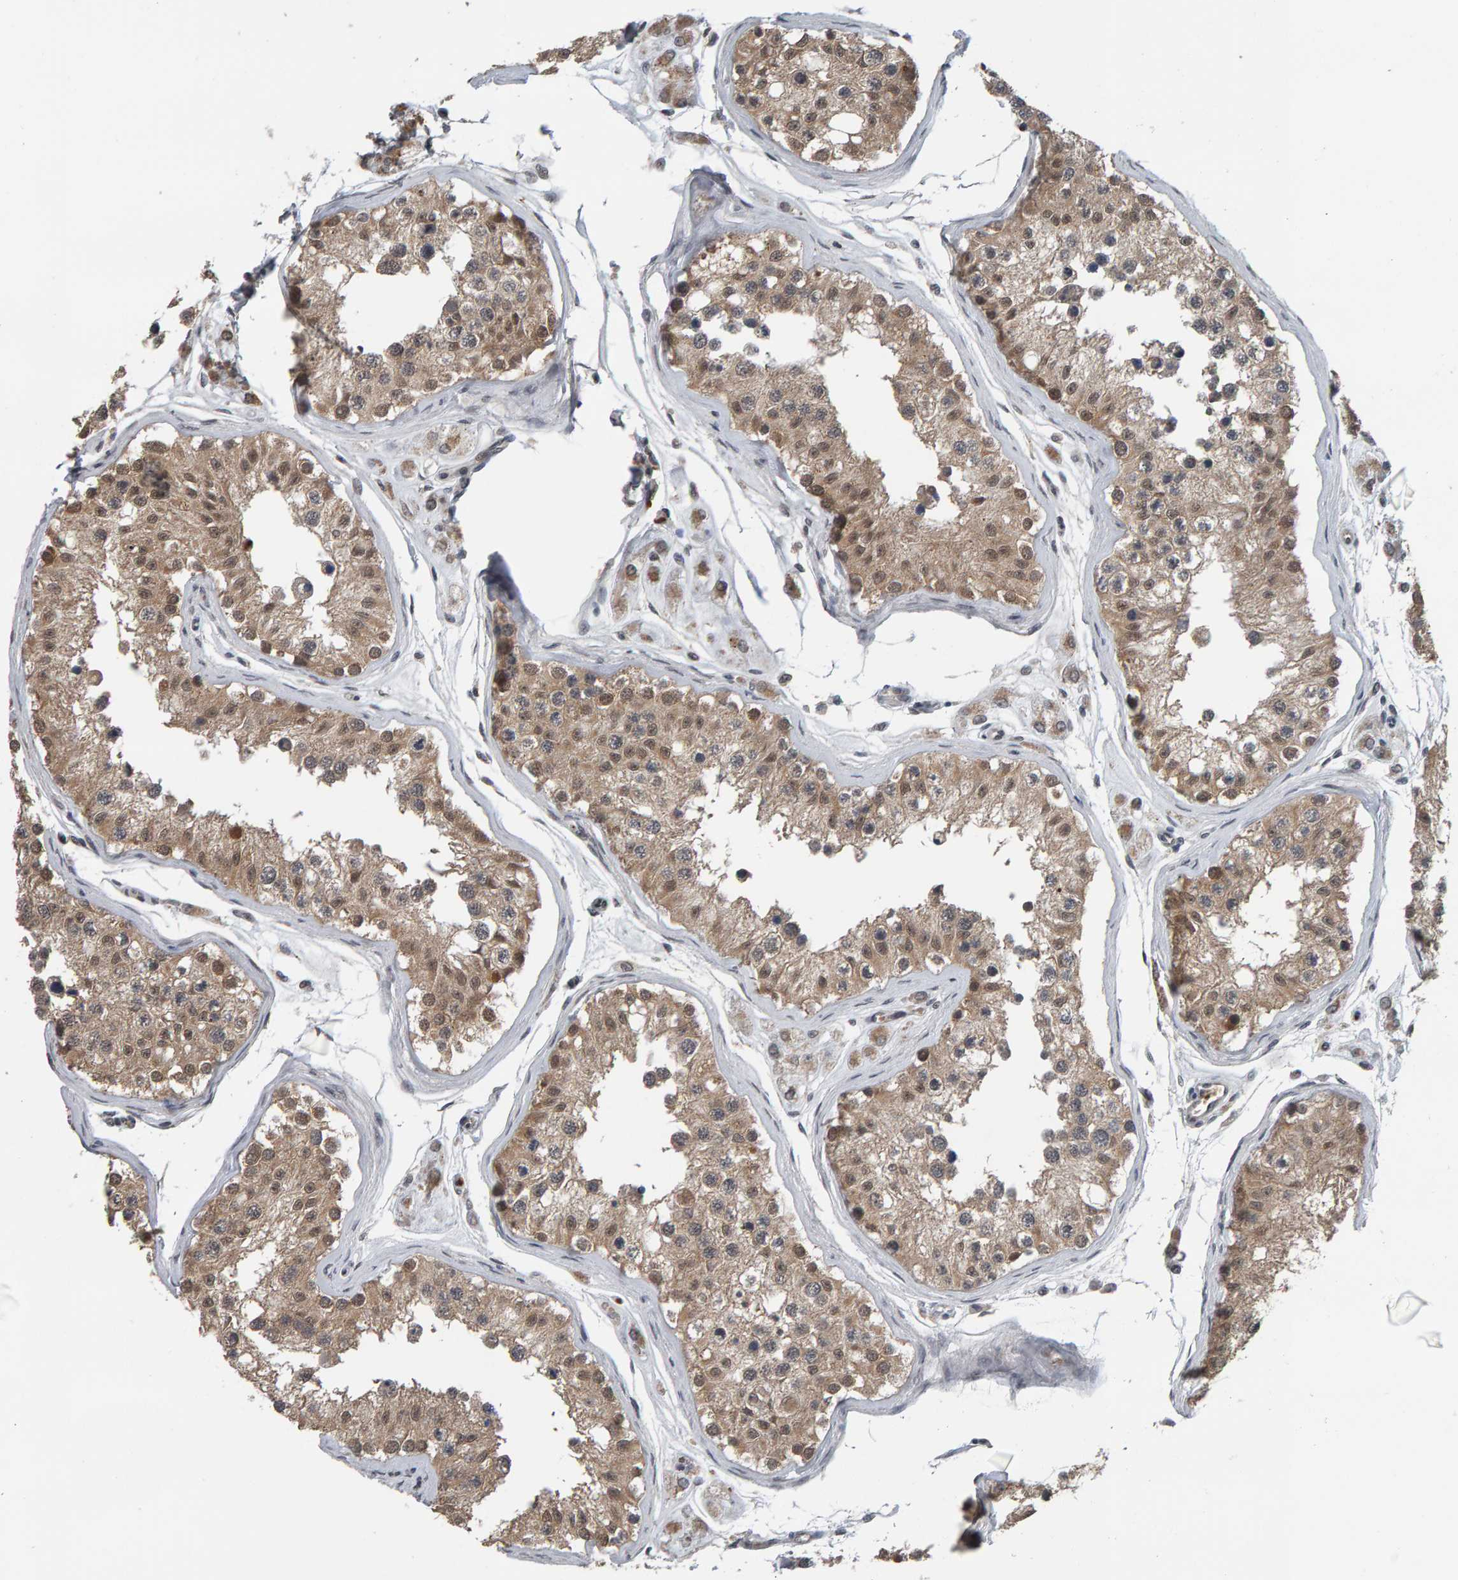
{"staining": {"intensity": "moderate", "quantity": ">75%", "location": "cytoplasmic/membranous,nuclear"}, "tissue": "testis", "cell_type": "Cells in seminiferous ducts", "image_type": "normal", "snomed": [{"axis": "morphology", "description": "Normal tissue, NOS"}, {"axis": "morphology", "description": "Adenocarcinoma, metastatic, NOS"}, {"axis": "topography", "description": "Testis"}], "caption": "Human testis stained with a protein marker displays moderate staining in cells in seminiferous ducts.", "gene": "COASY", "patient": {"sex": "male", "age": 26}}